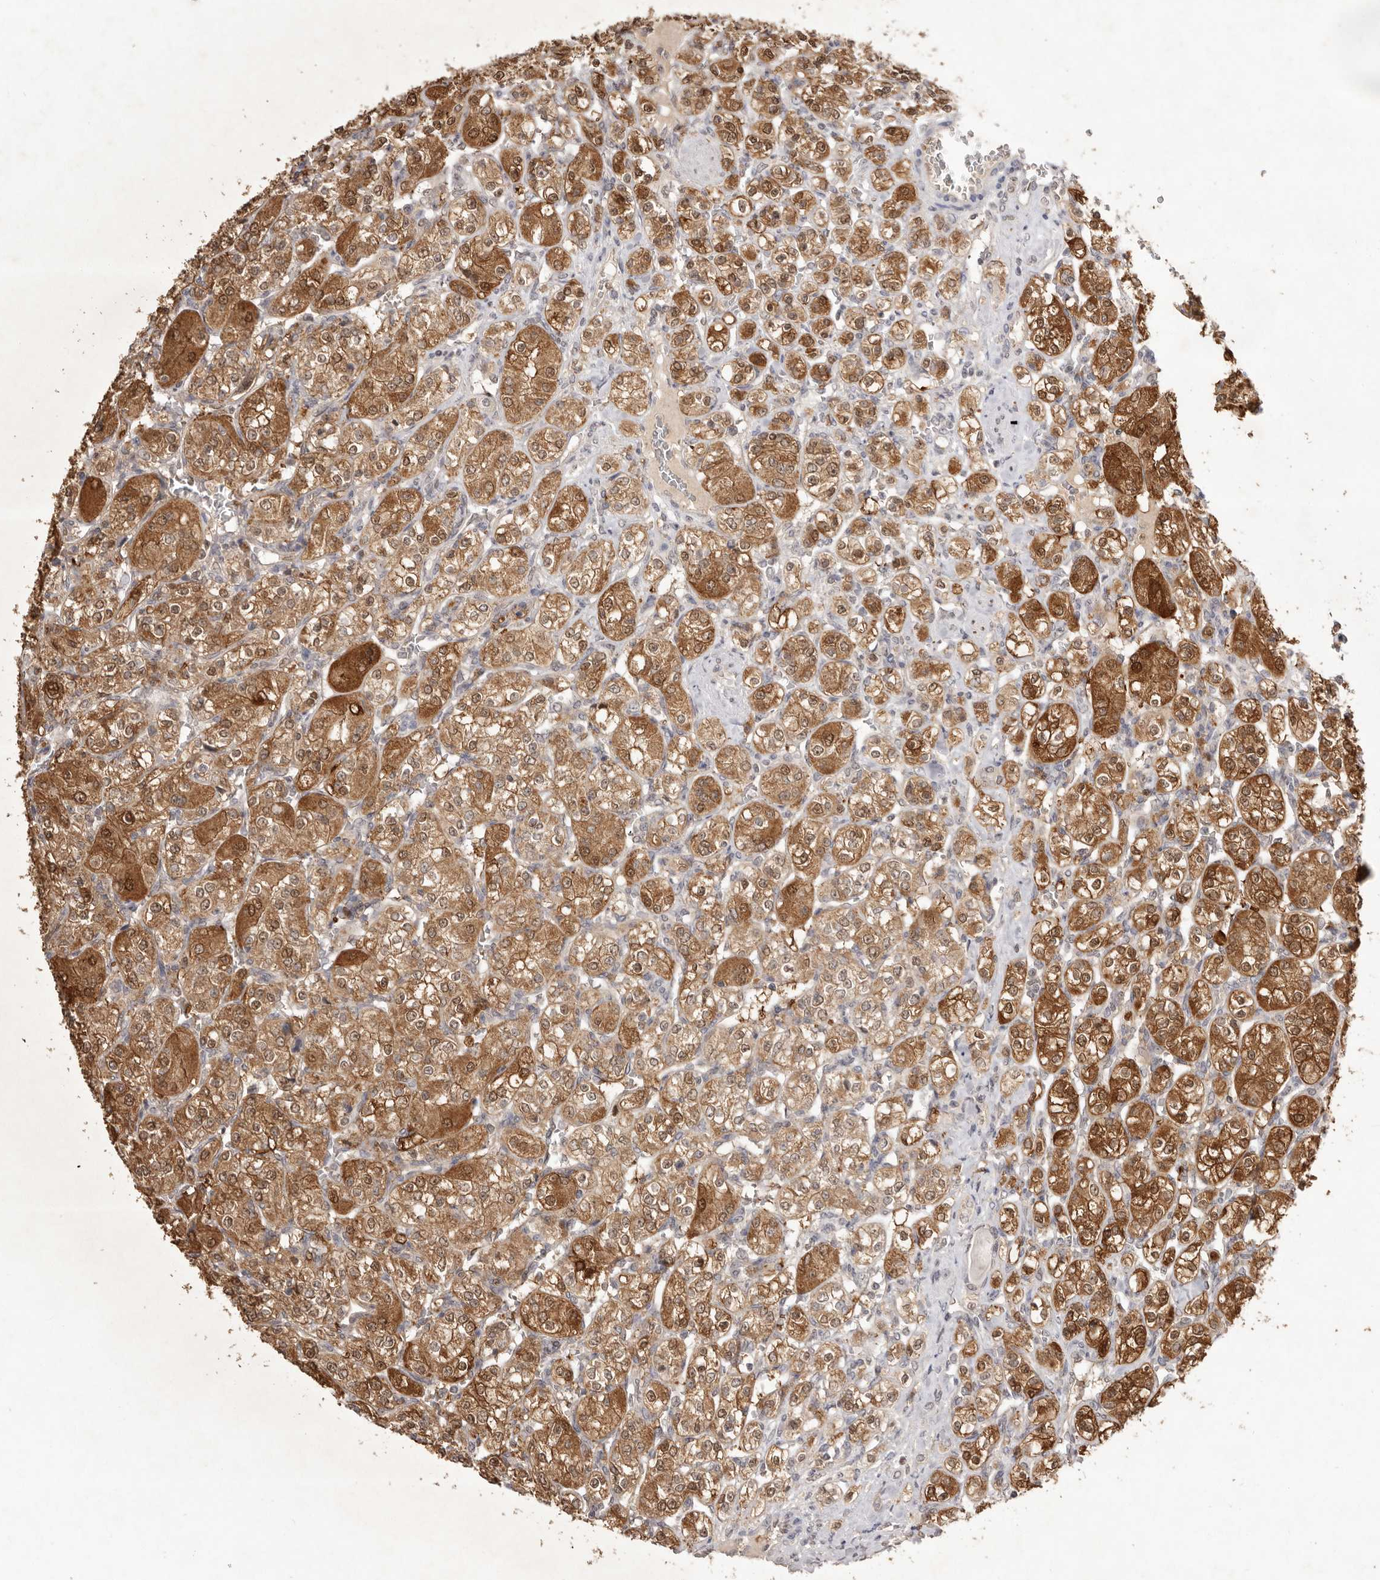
{"staining": {"intensity": "strong", "quantity": ">75%", "location": "cytoplasmic/membranous,nuclear"}, "tissue": "renal cancer", "cell_type": "Tumor cells", "image_type": "cancer", "snomed": [{"axis": "morphology", "description": "Adenocarcinoma, NOS"}, {"axis": "topography", "description": "Kidney"}], "caption": "Tumor cells show high levels of strong cytoplasmic/membranous and nuclear expression in approximately >75% of cells in renal cancer (adenocarcinoma).", "gene": "TADA1", "patient": {"sex": "male", "age": 77}}